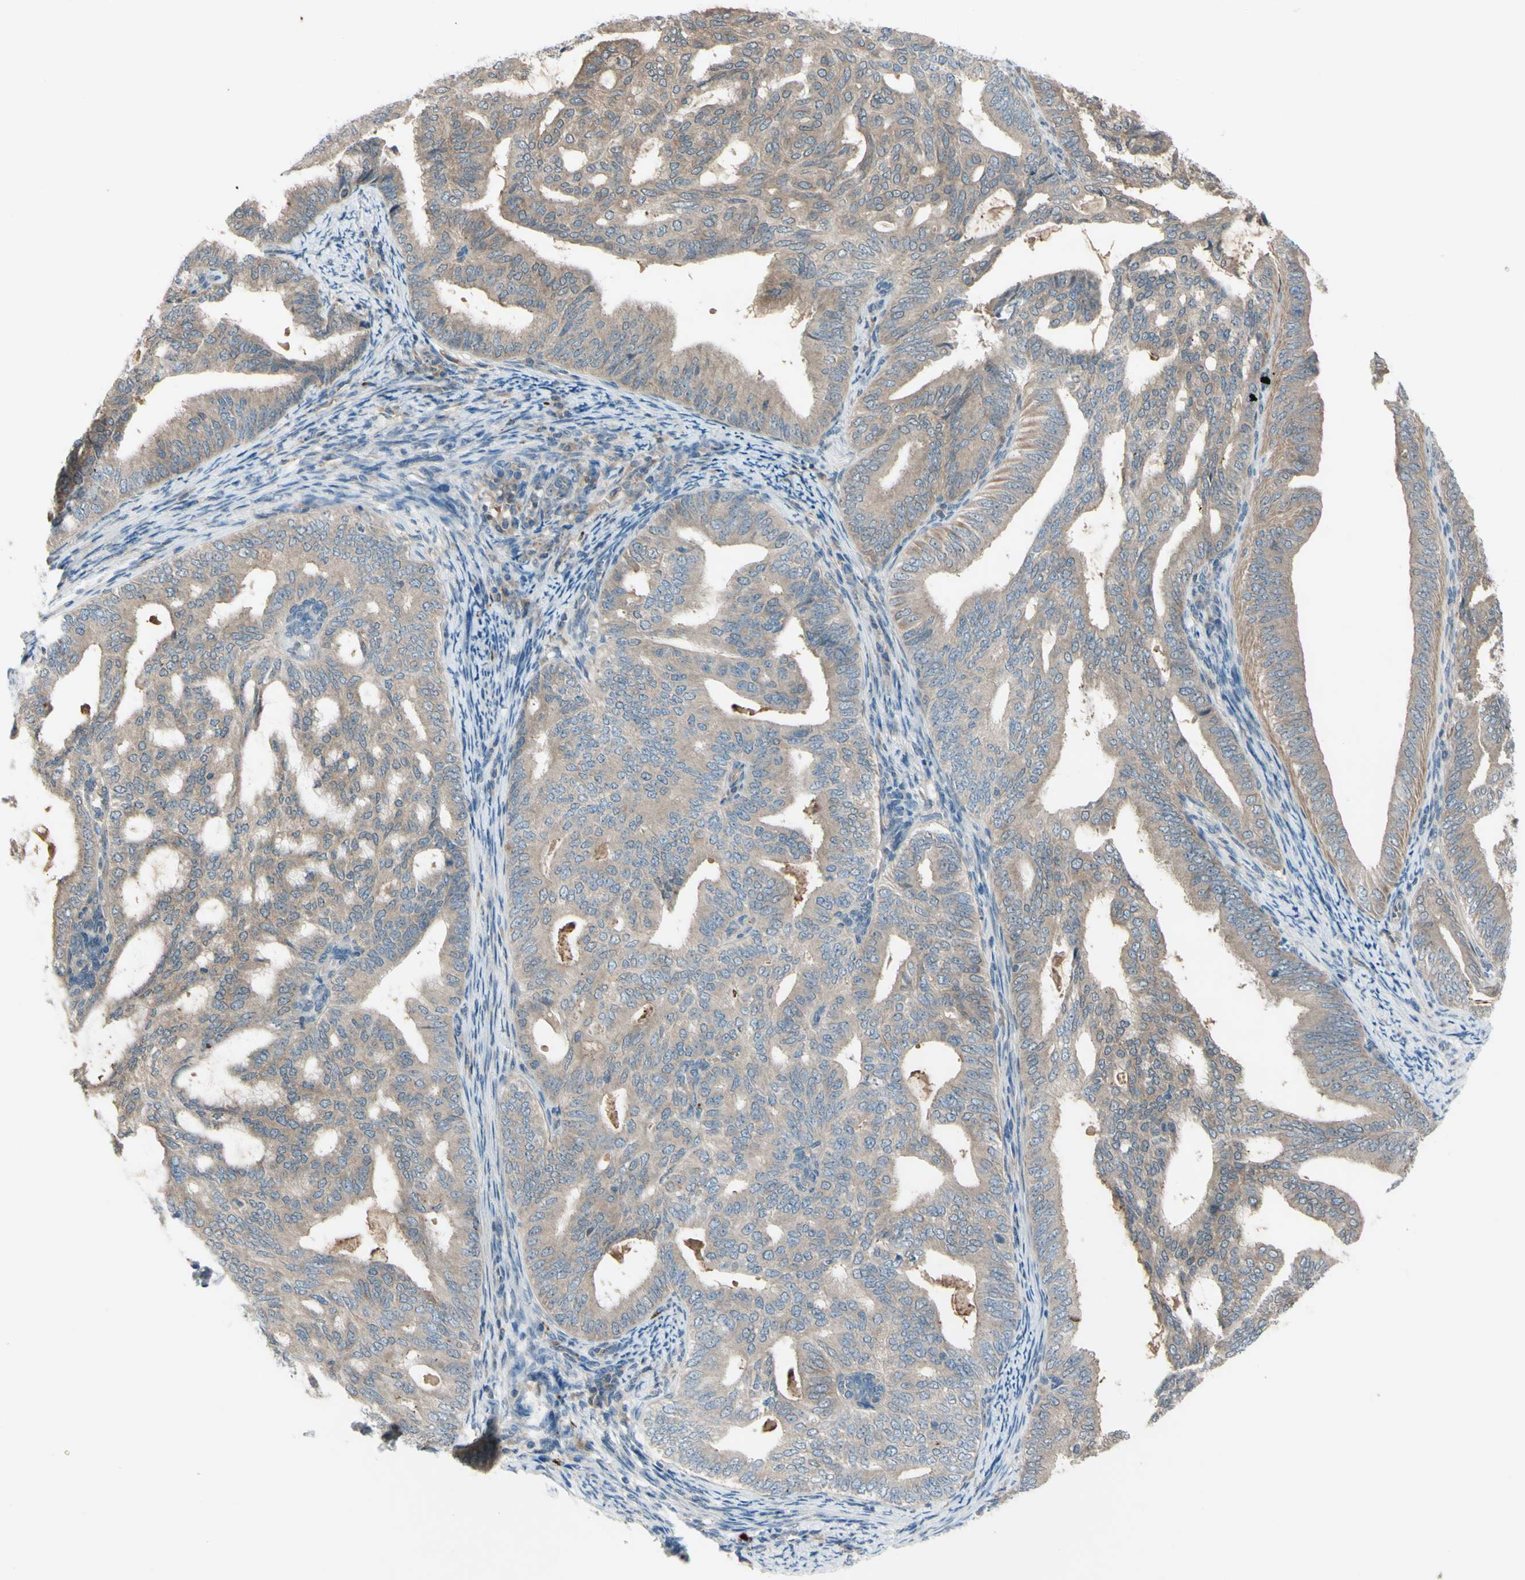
{"staining": {"intensity": "weak", "quantity": ">75%", "location": "cytoplasmic/membranous"}, "tissue": "endometrial cancer", "cell_type": "Tumor cells", "image_type": "cancer", "snomed": [{"axis": "morphology", "description": "Adenocarcinoma, NOS"}, {"axis": "topography", "description": "Endometrium"}], "caption": "The image demonstrates immunohistochemical staining of adenocarcinoma (endometrial). There is weak cytoplasmic/membranous staining is present in about >75% of tumor cells.", "gene": "AFP", "patient": {"sex": "female", "age": 58}}